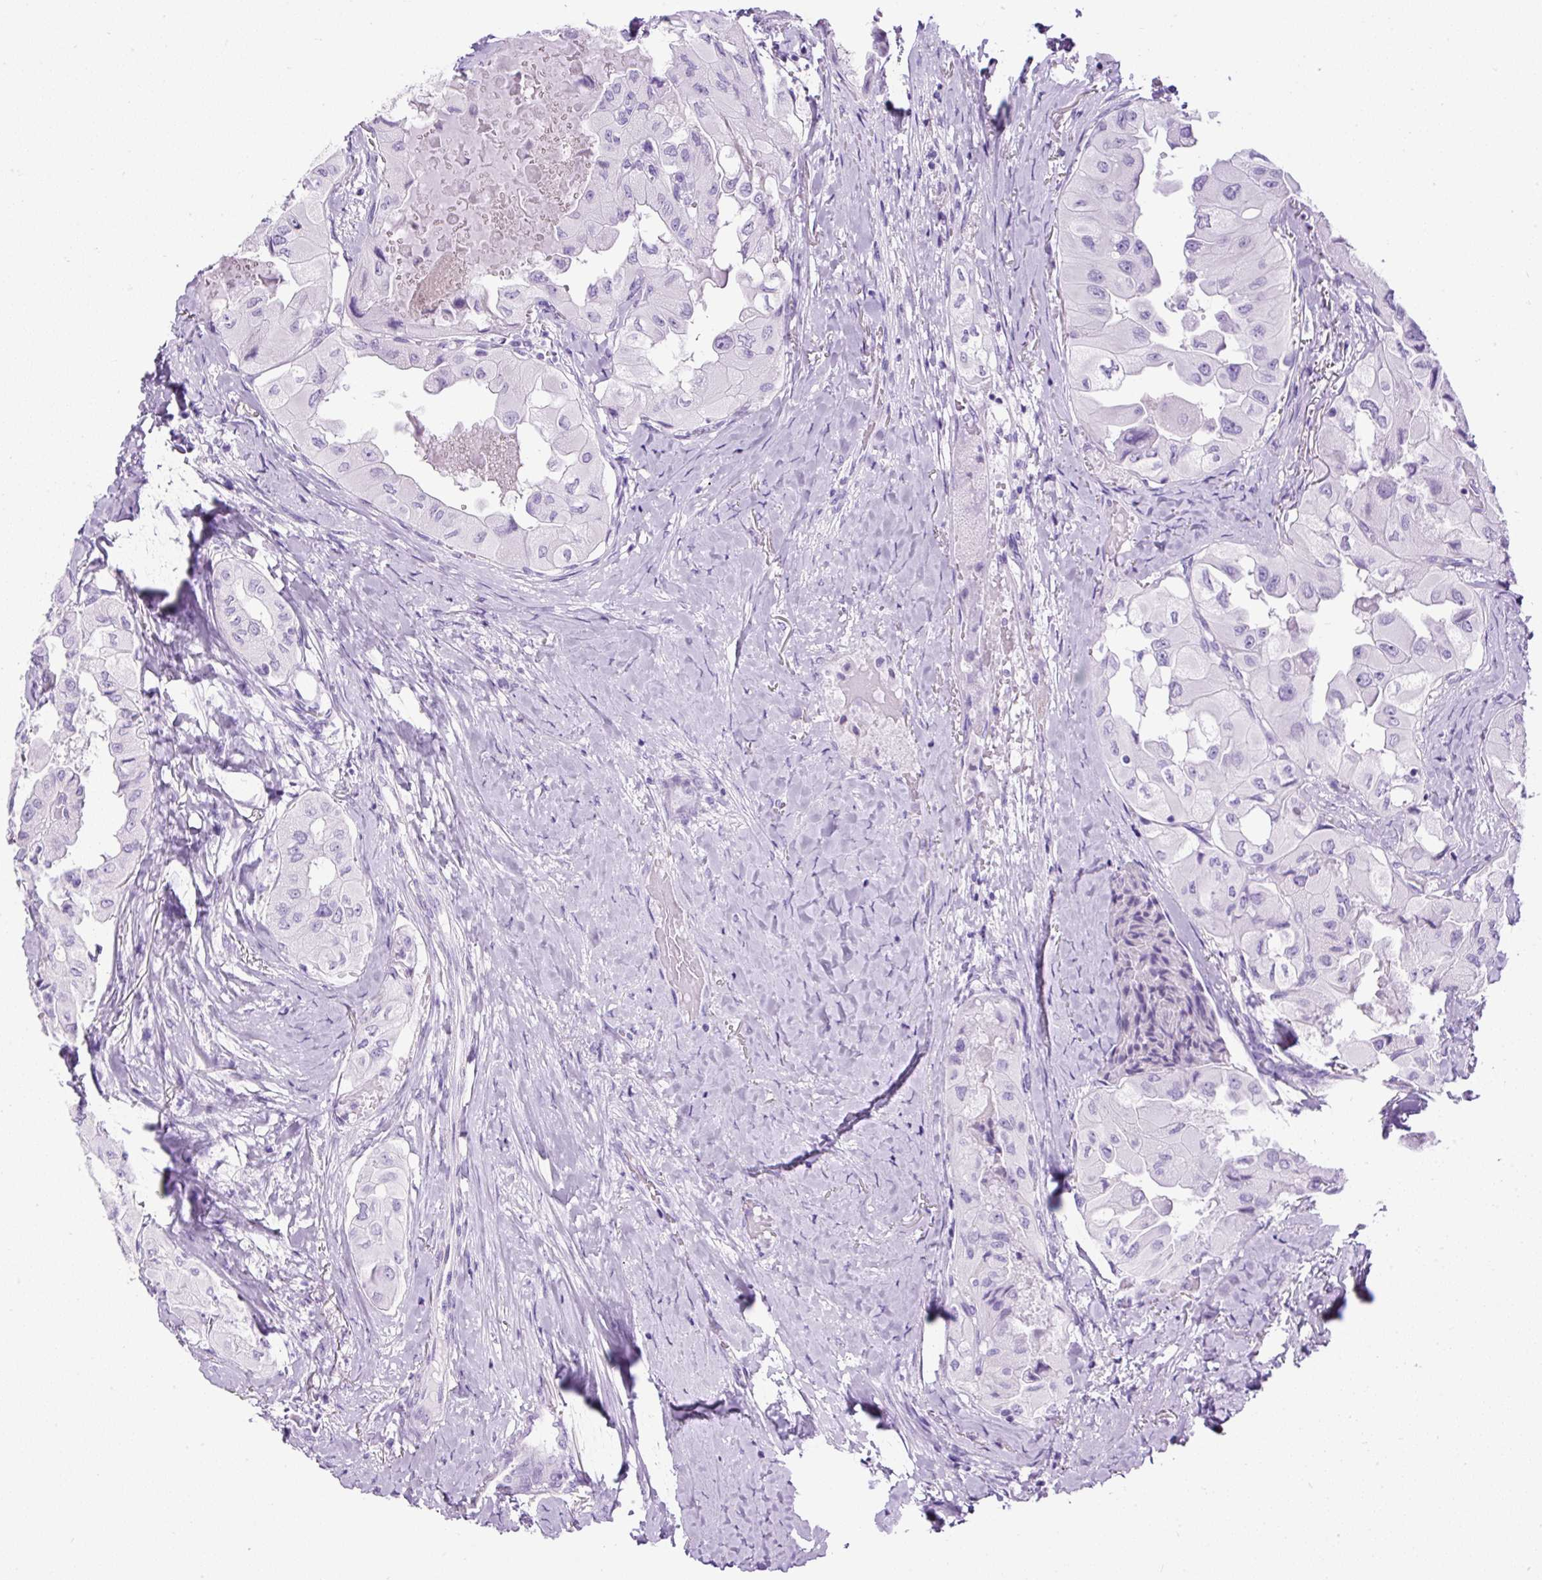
{"staining": {"intensity": "negative", "quantity": "none", "location": "none"}, "tissue": "thyroid cancer", "cell_type": "Tumor cells", "image_type": "cancer", "snomed": [{"axis": "morphology", "description": "Normal tissue, NOS"}, {"axis": "morphology", "description": "Papillary adenocarcinoma, NOS"}, {"axis": "topography", "description": "Thyroid gland"}], "caption": "The immunohistochemistry (IHC) micrograph has no significant staining in tumor cells of thyroid papillary adenocarcinoma tissue.", "gene": "PDIA2", "patient": {"sex": "female", "age": 59}}